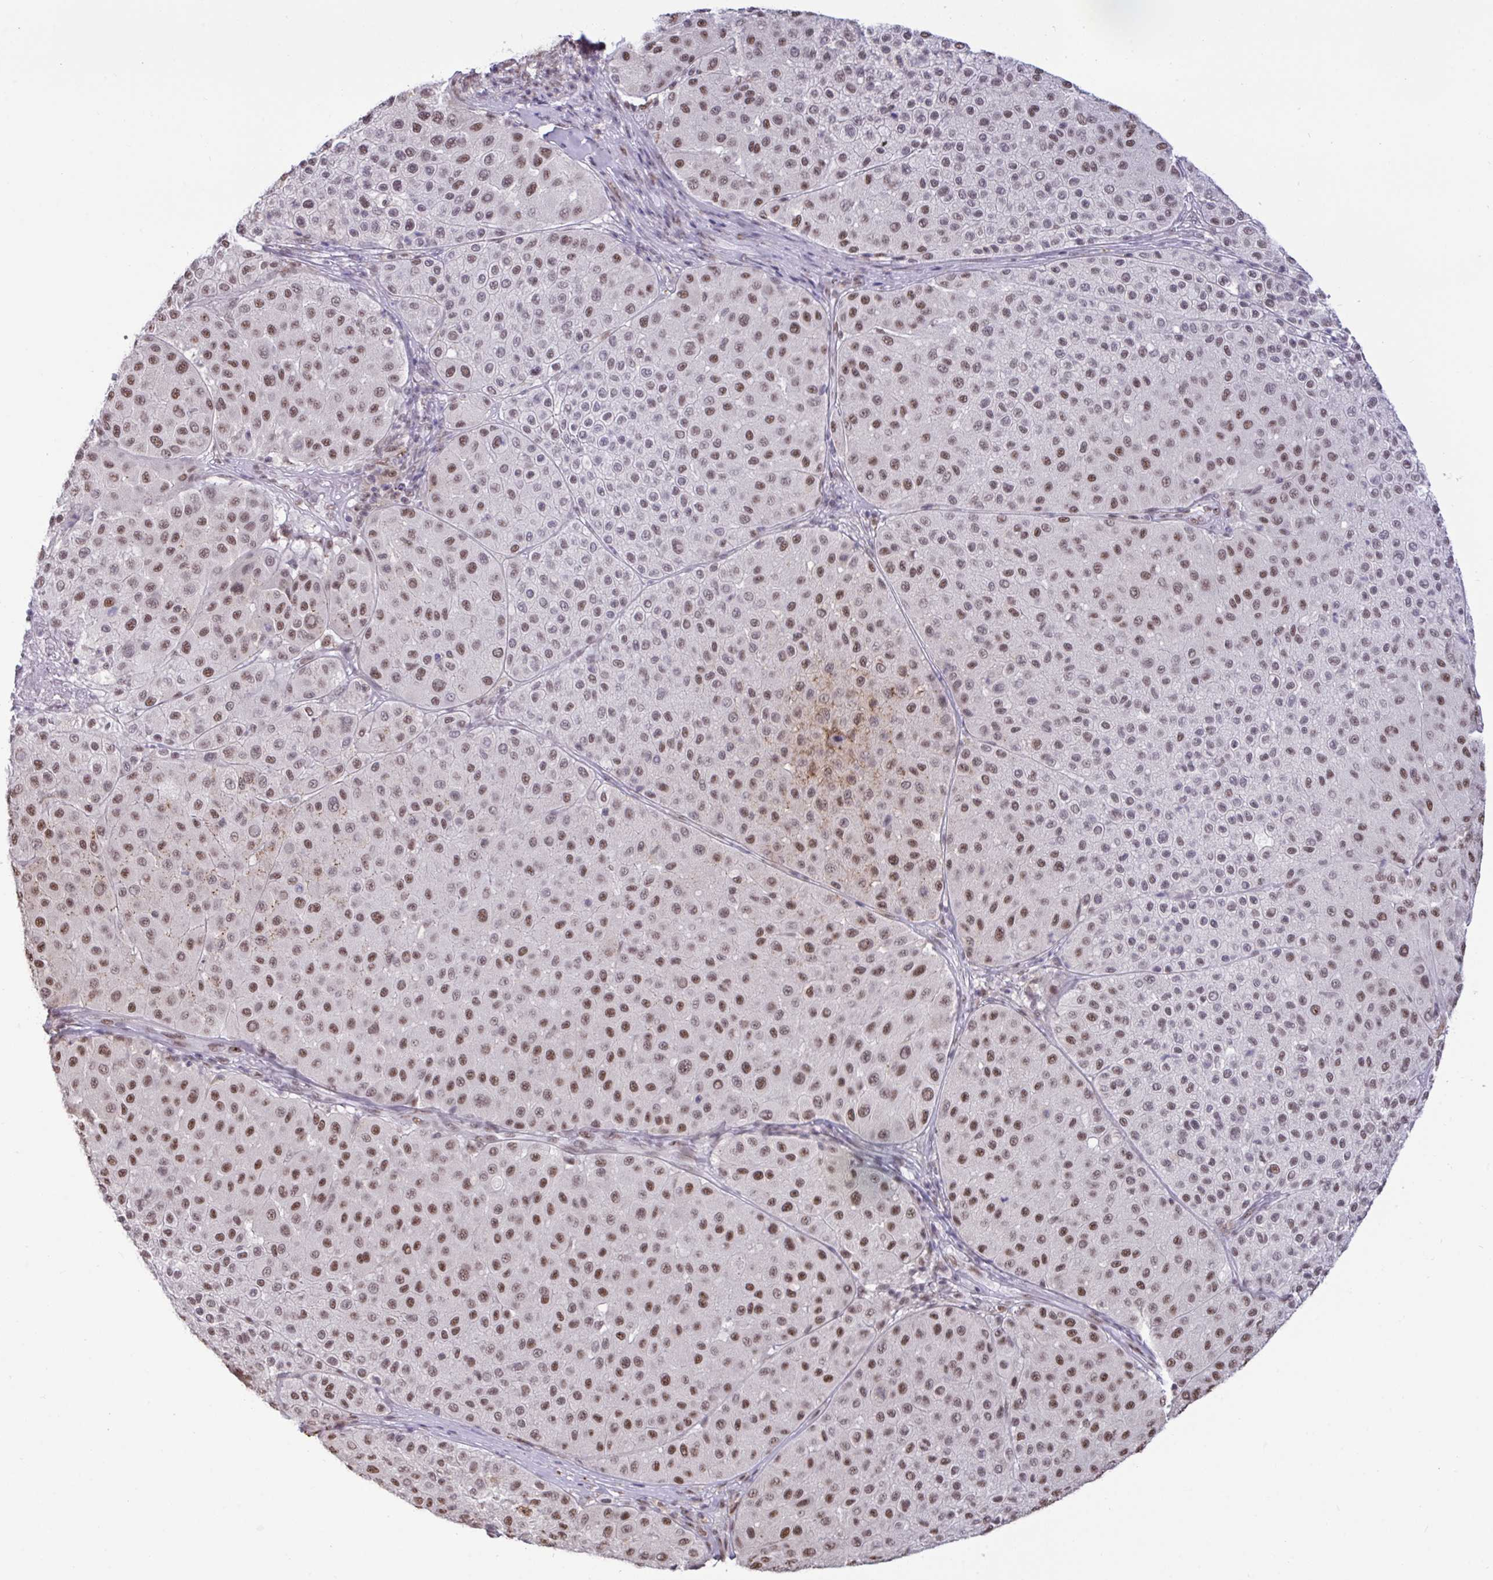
{"staining": {"intensity": "moderate", "quantity": ">75%", "location": "nuclear"}, "tissue": "melanoma", "cell_type": "Tumor cells", "image_type": "cancer", "snomed": [{"axis": "morphology", "description": "Malignant melanoma, Metastatic site"}, {"axis": "topography", "description": "Smooth muscle"}], "caption": "Protein analysis of malignant melanoma (metastatic site) tissue displays moderate nuclear staining in approximately >75% of tumor cells.", "gene": "PUF60", "patient": {"sex": "male", "age": 41}}